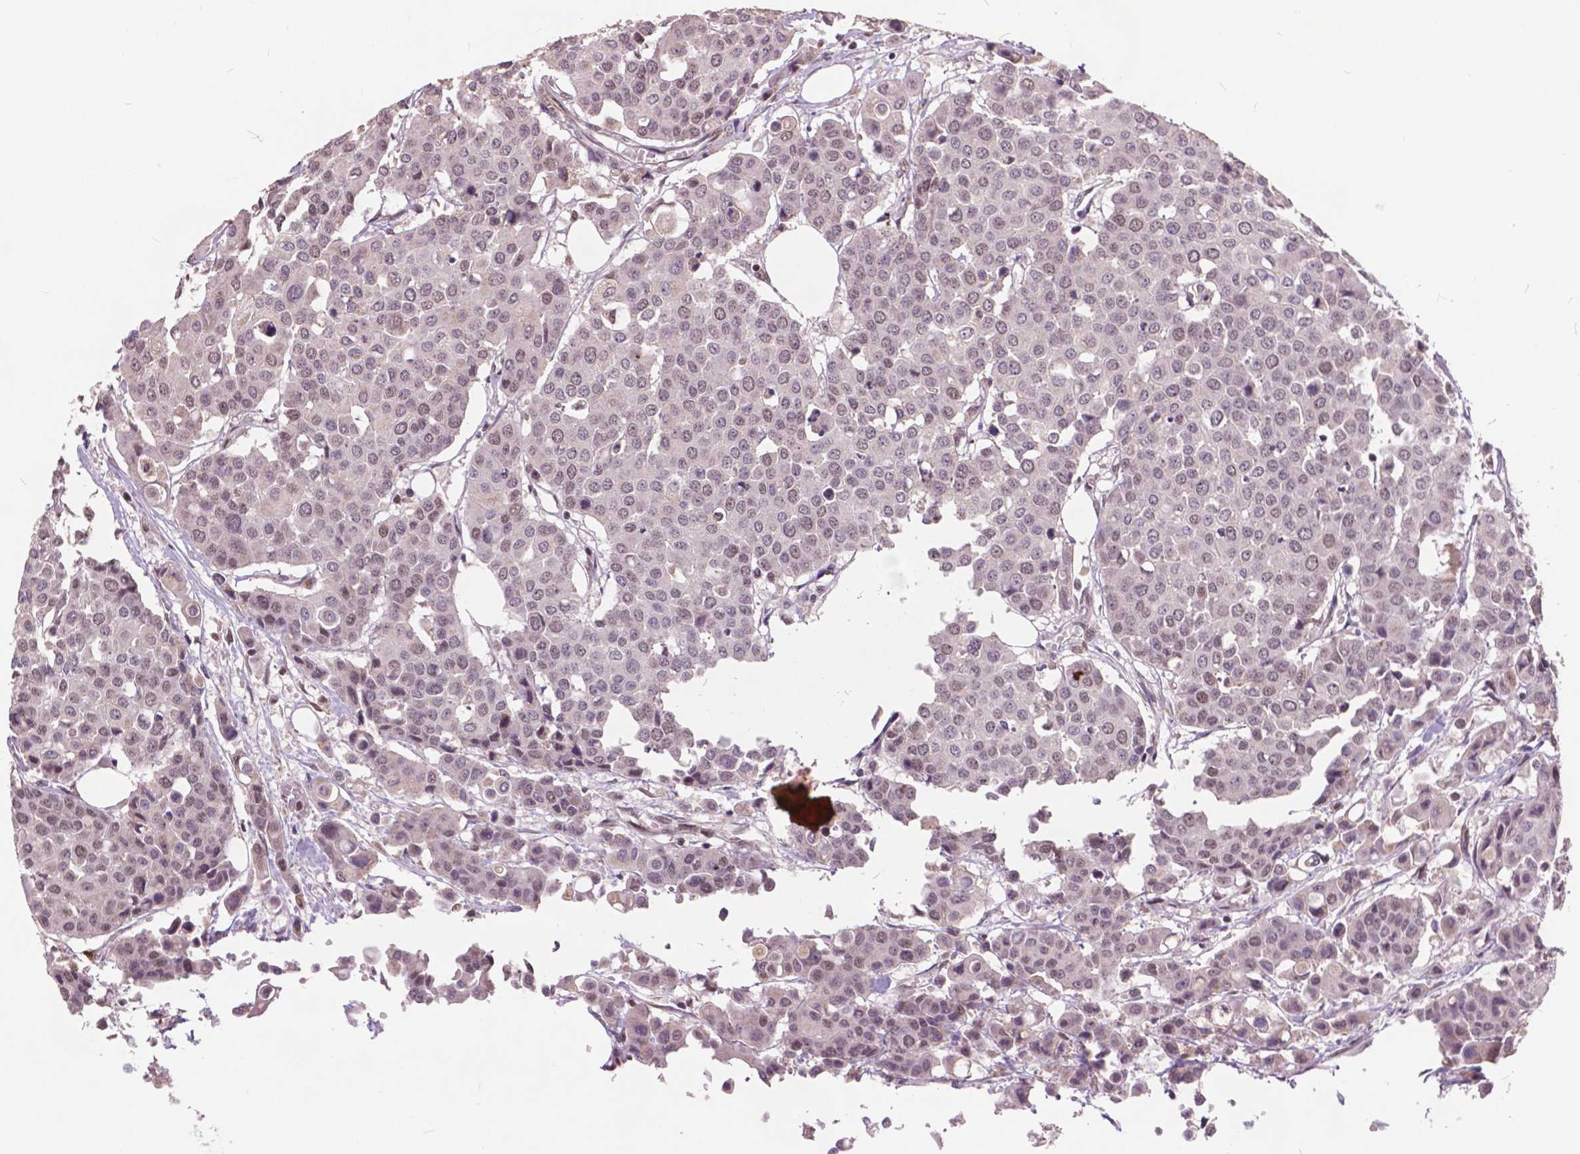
{"staining": {"intensity": "weak", "quantity": "25%-75%", "location": "nuclear"}, "tissue": "carcinoid", "cell_type": "Tumor cells", "image_type": "cancer", "snomed": [{"axis": "morphology", "description": "Carcinoid, malignant, NOS"}, {"axis": "topography", "description": "Colon"}], "caption": "IHC micrograph of human malignant carcinoid stained for a protein (brown), which reveals low levels of weak nuclear staining in about 25%-75% of tumor cells.", "gene": "MSH2", "patient": {"sex": "male", "age": 81}}